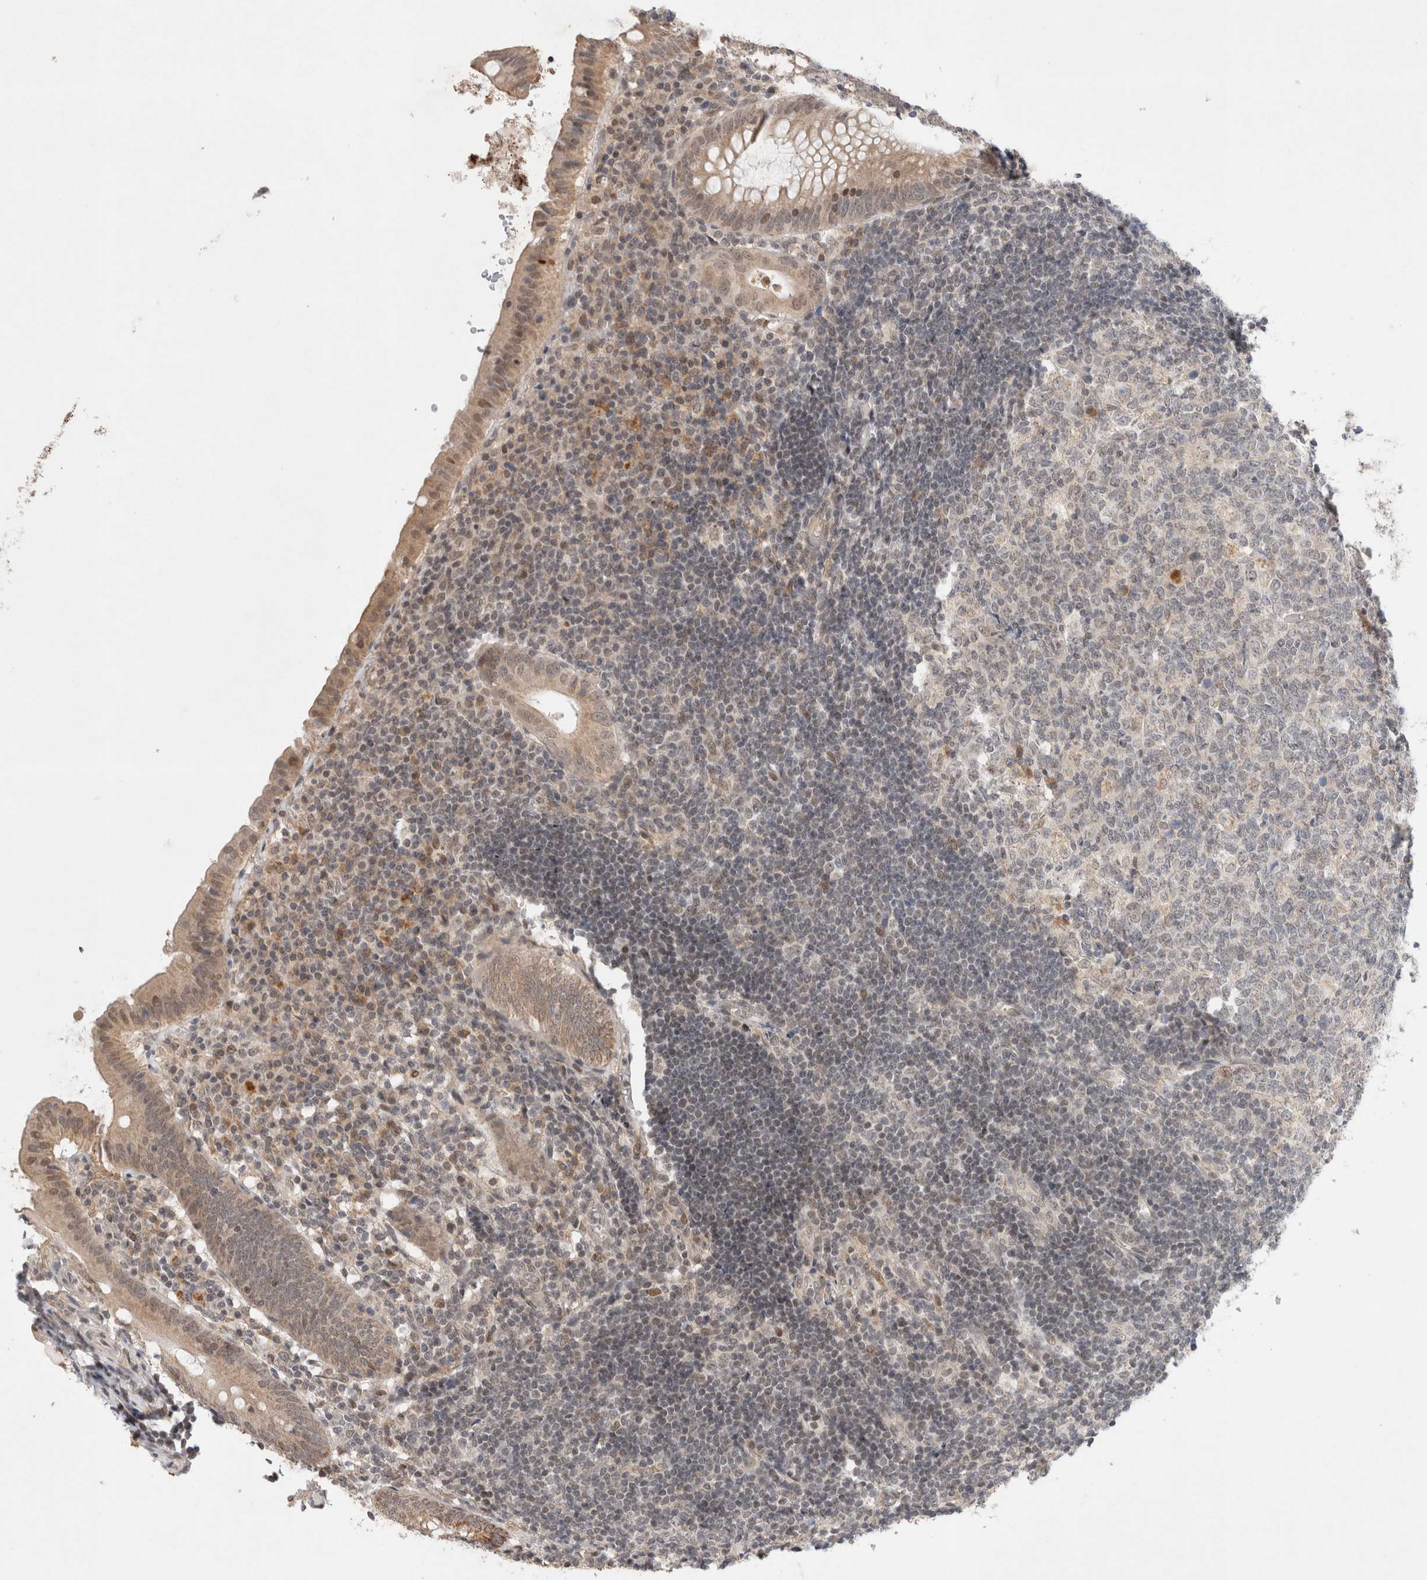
{"staining": {"intensity": "weak", "quantity": "25%-75%", "location": "cytoplasmic/membranous"}, "tissue": "appendix", "cell_type": "Glandular cells", "image_type": "normal", "snomed": [{"axis": "morphology", "description": "Normal tissue, NOS"}, {"axis": "topography", "description": "Appendix"}], "caption": "IHC of unremarkable human appendix exhibits low levels of weak cytoplasmic/membranous expression in about 25%-75% of glandular cells. (DAB (3,3'-diaminobenzidine) IHC, brown staining for protein, blue staining for nuclei).", "gene": "SYDE2", "patient": {"sex": "female", "age": 54}}